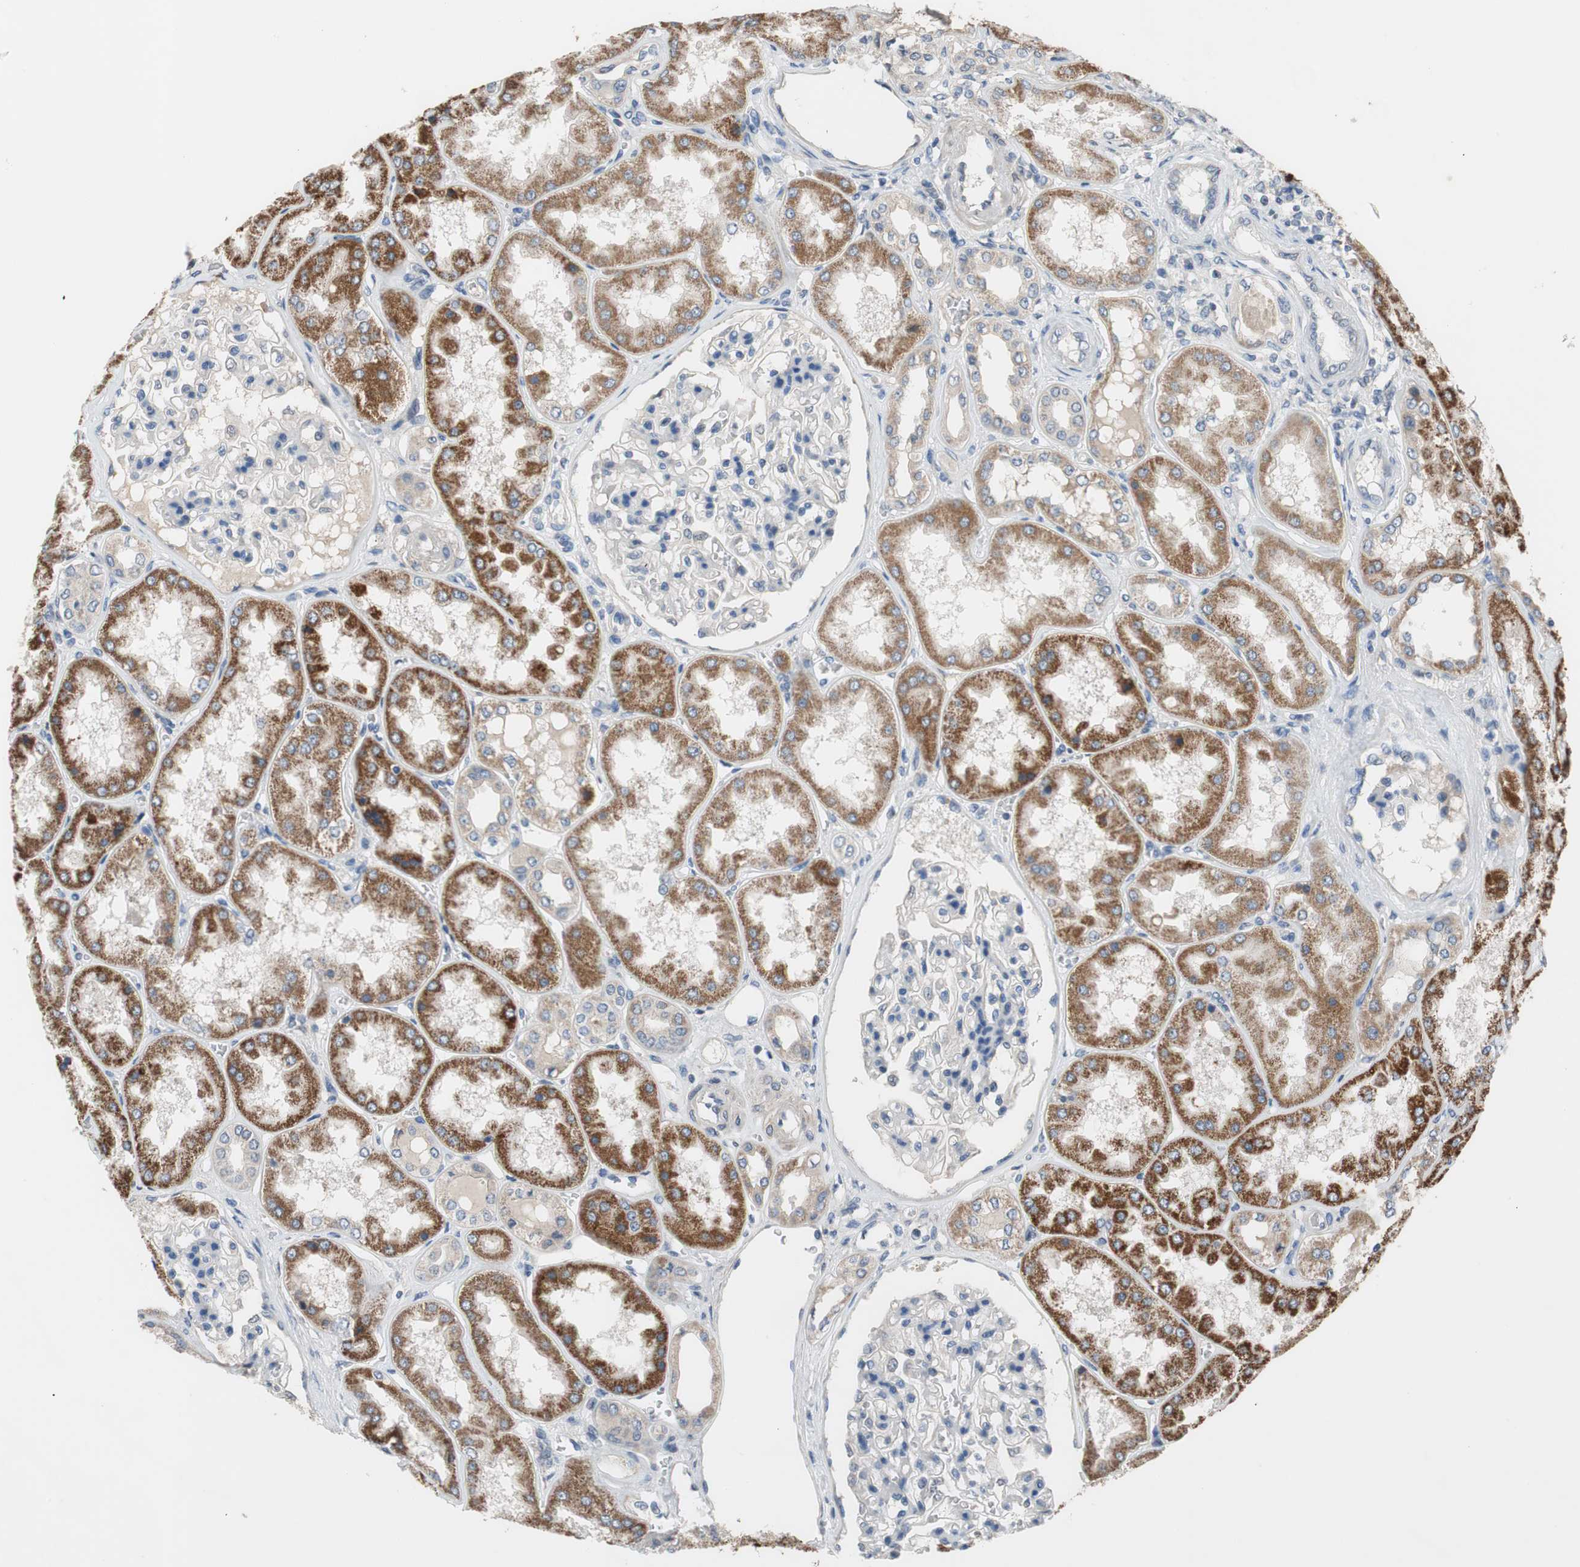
{"staining": {"intensity": "negative", "quantity": "none", "location": "none"}, "tissue": "kidney", "cell_type": "Cells in glomeruli", "image_type": "normal", "snomed": [{"axis": "morphology", "description": "Normal tissue, NOS"}, {"axis": "topography", "description": "Kidney"}], "caption": "Cells in glomeruli are negative for brown protein staining in benign kidney. The staining was performed using DAB (3,3'-diaminobenzidine) to visualize the protein expression in brown, while the nuclei were stained in blue with hematoxylin (Magnification: 20x).", "gene": "TACR3", "patient": {"sex": "female", "age": 56}}